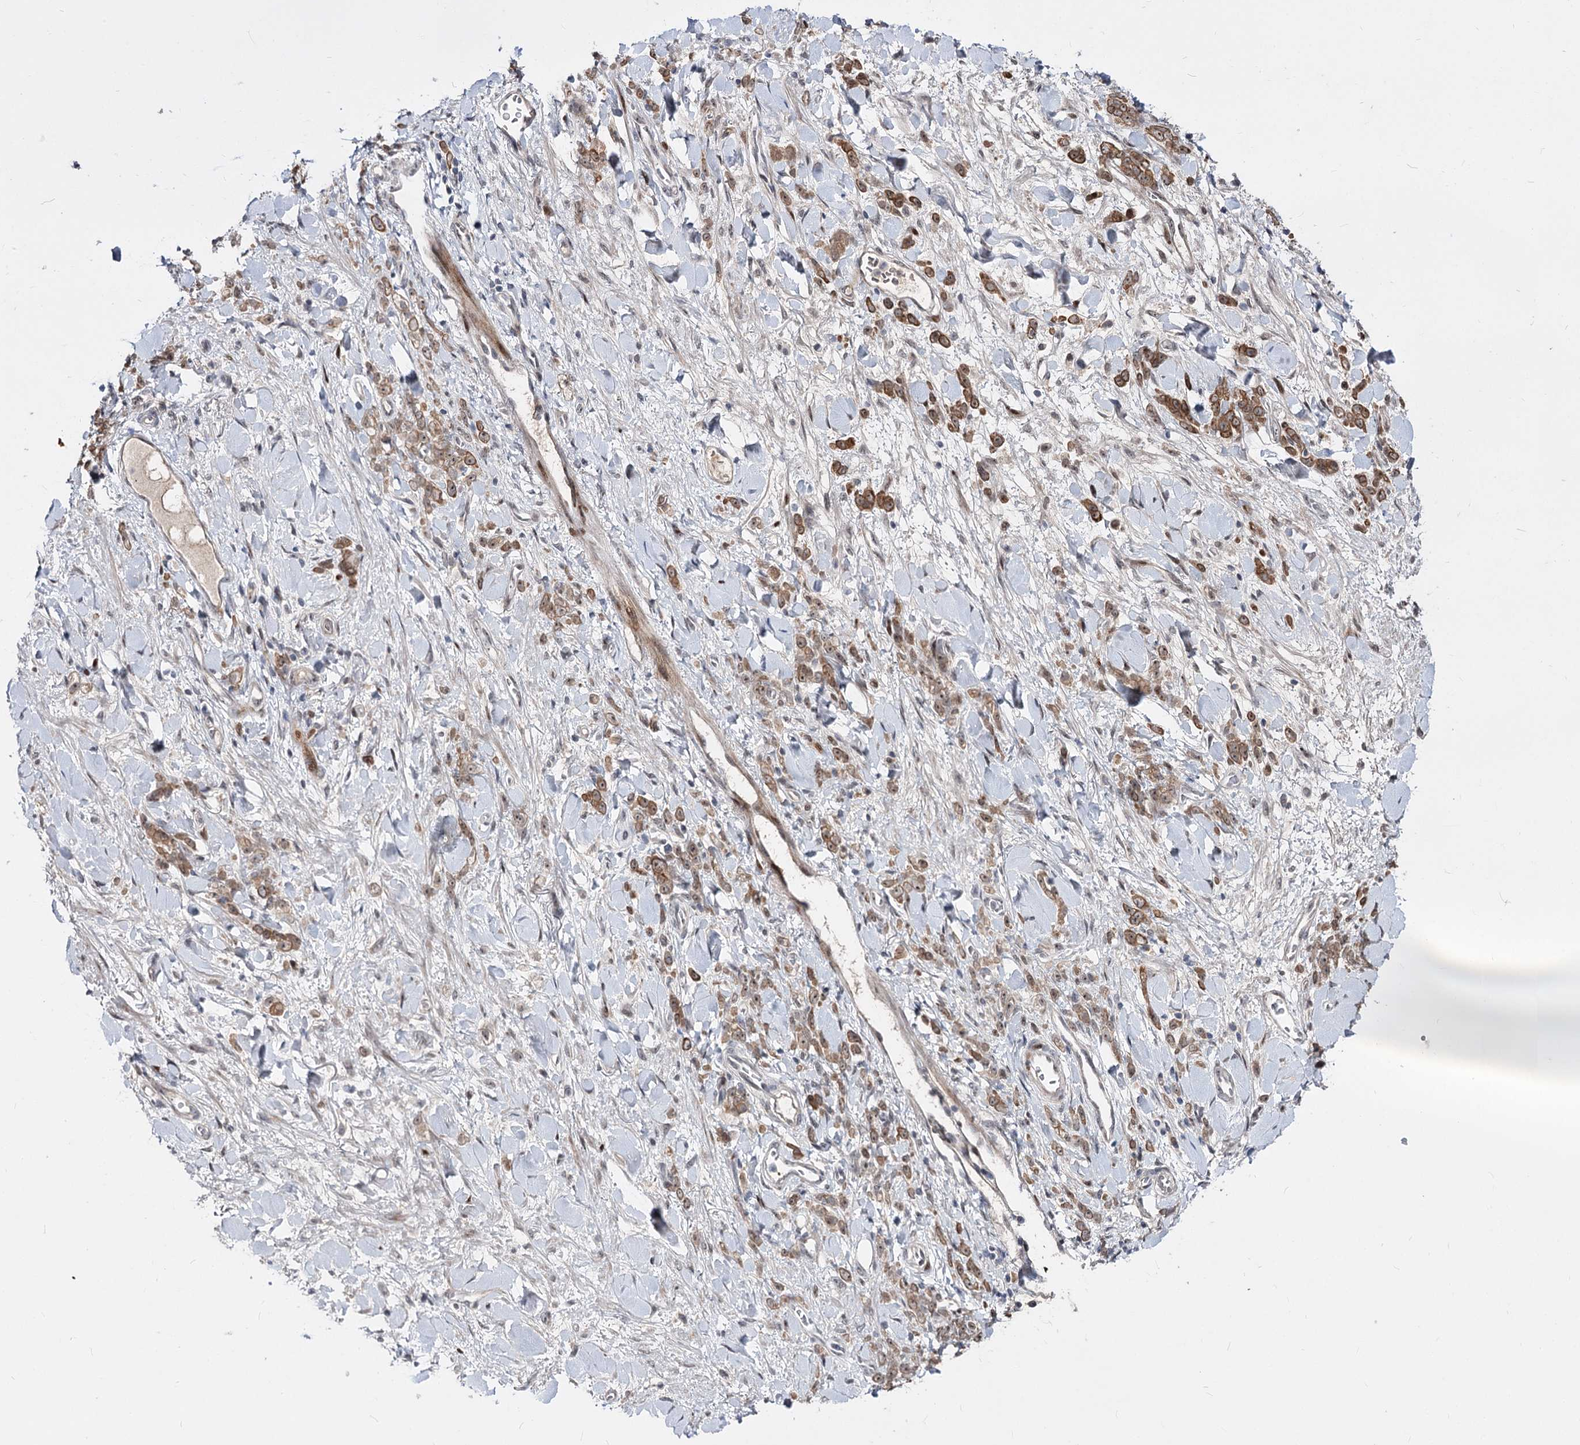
{"staining": {"intensity": "moderate", "quantity": ">75%", "location": "cytoplasmic/membranous,nuclear"}, "tissue": "stomach cancer", "cell_type": "Tumor cells", "image_type": "cancer", "snomed": [{"axis": "morphology", "description": "Normal tissue, NOS"}, {"axis": "morphology", "description": "Adenocarcinoma, NOS"}, {"axis": "topography", "description": "Stomach"}], "caption": "Immunohistochemical staining of human stomach cancer exhibits medium levels of moderate cytoplasmic/membranous and nuclear expression in about >75% of tumor cells. (DAB (3,3'-diaminobenzidine) IHC, brown staining for protein, blue staining for nuclei).", "gene": "STOX1", "patient": {"sex": "male", "age": 82}}